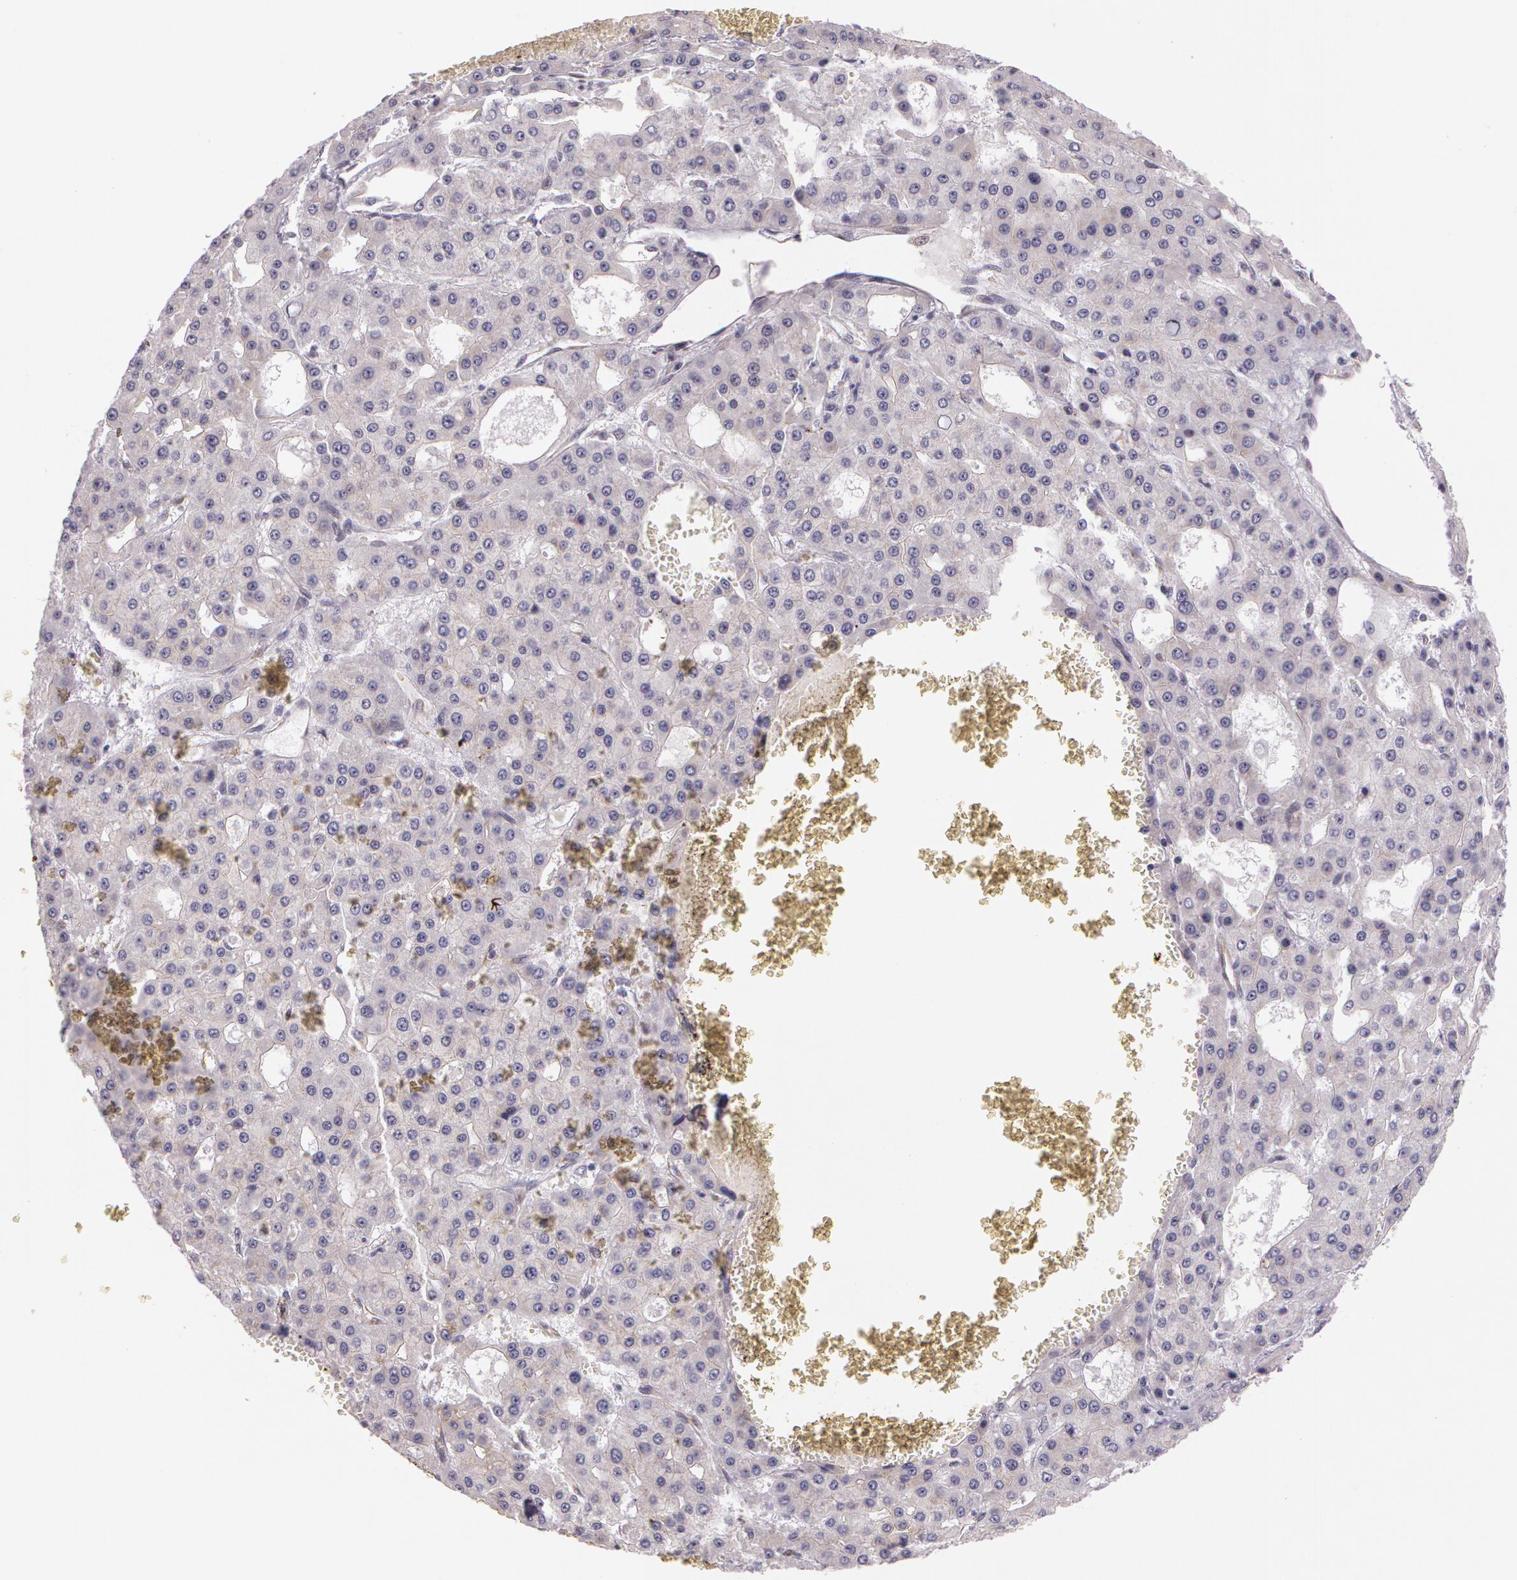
{"staining": {"intensity": "weak", "quantity": "<25%", "location": "cytoplasmic/membranous"}, "tissue": "liver cancer", "cell_type": "Tumor cells", "image_type": "cancer", "snomed": [{"axis": "morphology", "description": "Carcinoma, Hepatocellular, NOS"}, {"axis": "topography", "description": "Liver"}], "caption": "DAB immunohistochemical staining of human liver cancer shows no significant staining in tumor cells. (Immunohistochemistry (ihc), brightfield microscopy, high magnification).", "gene": "APP", "patient": {"sex": "male", "age": 47}}